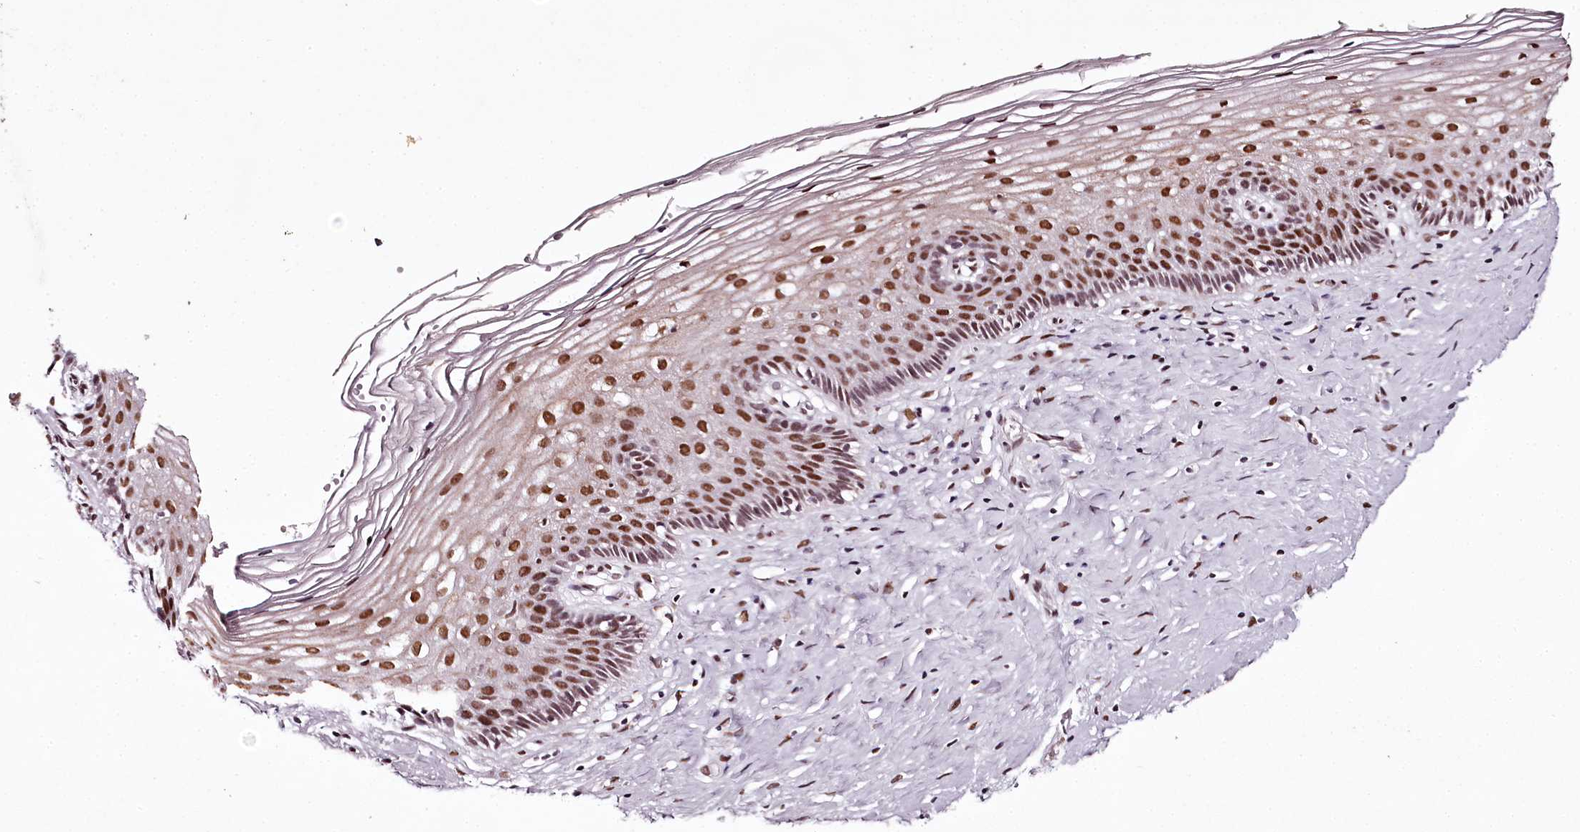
{"staining": {"intensity": "moderate", "quantity": ">75%", "location": "nuclear"}, "tissue": "cervix", "cell_type": "Glandular cells", "image_type": "normal", "snomed": [{"axis": "morphology", "description": "Normal tissue, NOS"}, {"axis": "topography", "description": "Cervix"}], "caption": "A medium amount of moderate nuclear staining is seen in approximately >75% of glandular cells in normal cervix.", "gene": "PSPC1", "patient": {"sex": "female", "age": 33}}